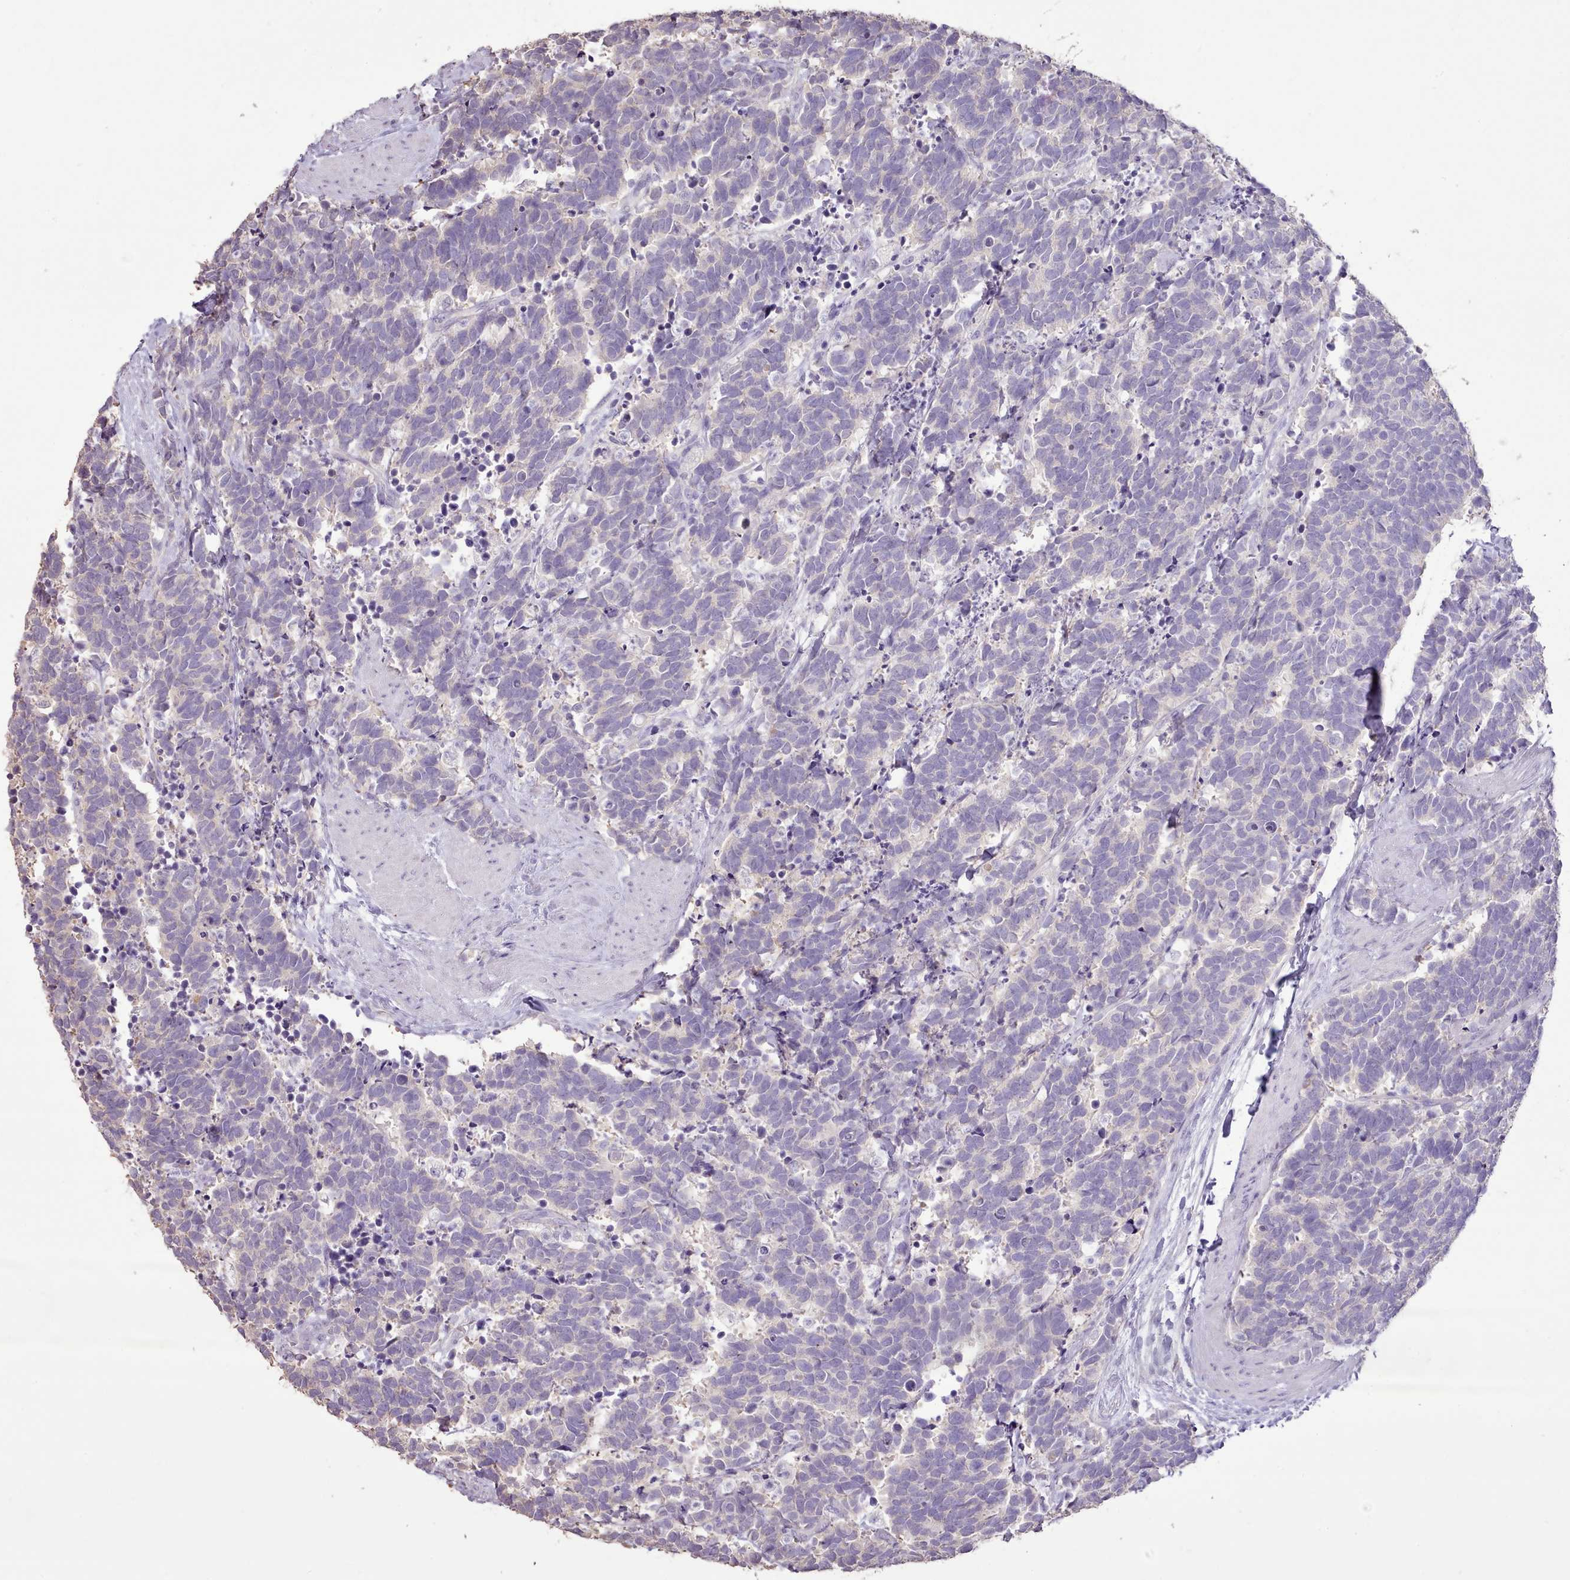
{"staining": {"intensity": "negative", "quantity": "none", "location": "none"}, "tissue": "carcinoid", "cell_type": "Tumor cells", "image_type": "cancer", "snomed": [{"axis": "morphology", "description": "Carcinoma, NOS"}, {"axis": "morphology", "description": "Carcinoid, malignant, NOS"}, {"axis": "topography", "description": "Prostate"}], "caption": "Histopathology image shows no protein expression in tumor cells of carcinoid tissue.", "gene": "BLOC1S2", "patient": {"sex": "male", "age": 57}}